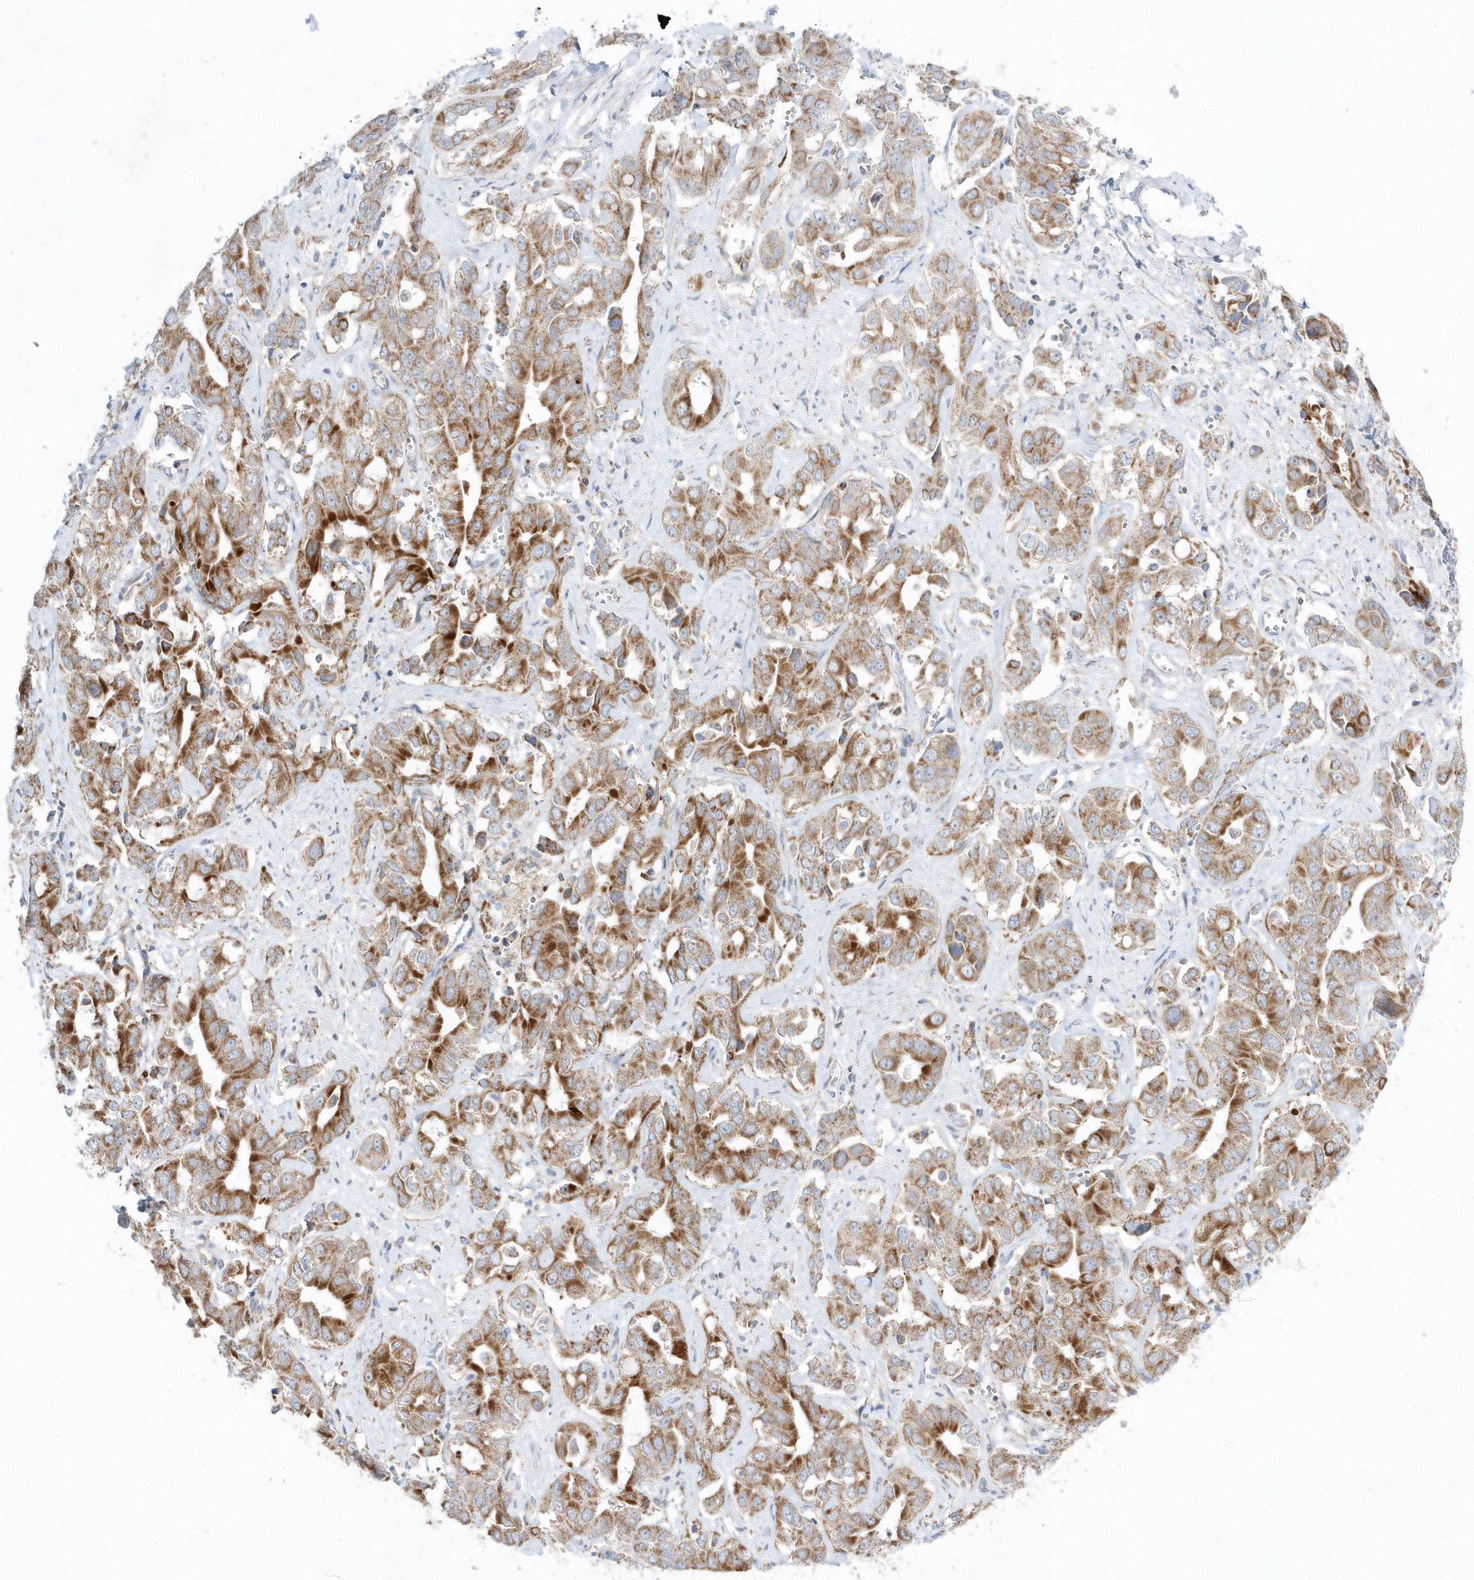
{"staining": {"intensity": "moderate", "quantity": ">75%", "location": "cytoplasmic/membranous"}, "tissue": "liver cancer", "cell_type": "Tumor cells", "image_type": "cancer", "snomed": [{"axis": "morphology", "description": "Cholangiocarcinoma"}, {"axis": "topography", "description": "Liver"}], "caption": "IHC staining of liver cancer, which exhibits medium levels of moderate cytoplasmic/membranous staining in approximately >75% of tumor cells indicating moderate cytoplasmic/membranous protein expression. The staining was performed using DAB (brown) for protein detection and nuclei were counterstained in hematoxylin (blue).", "gene": "OPA1", "patient": {"sex": "female", "age": 52}}